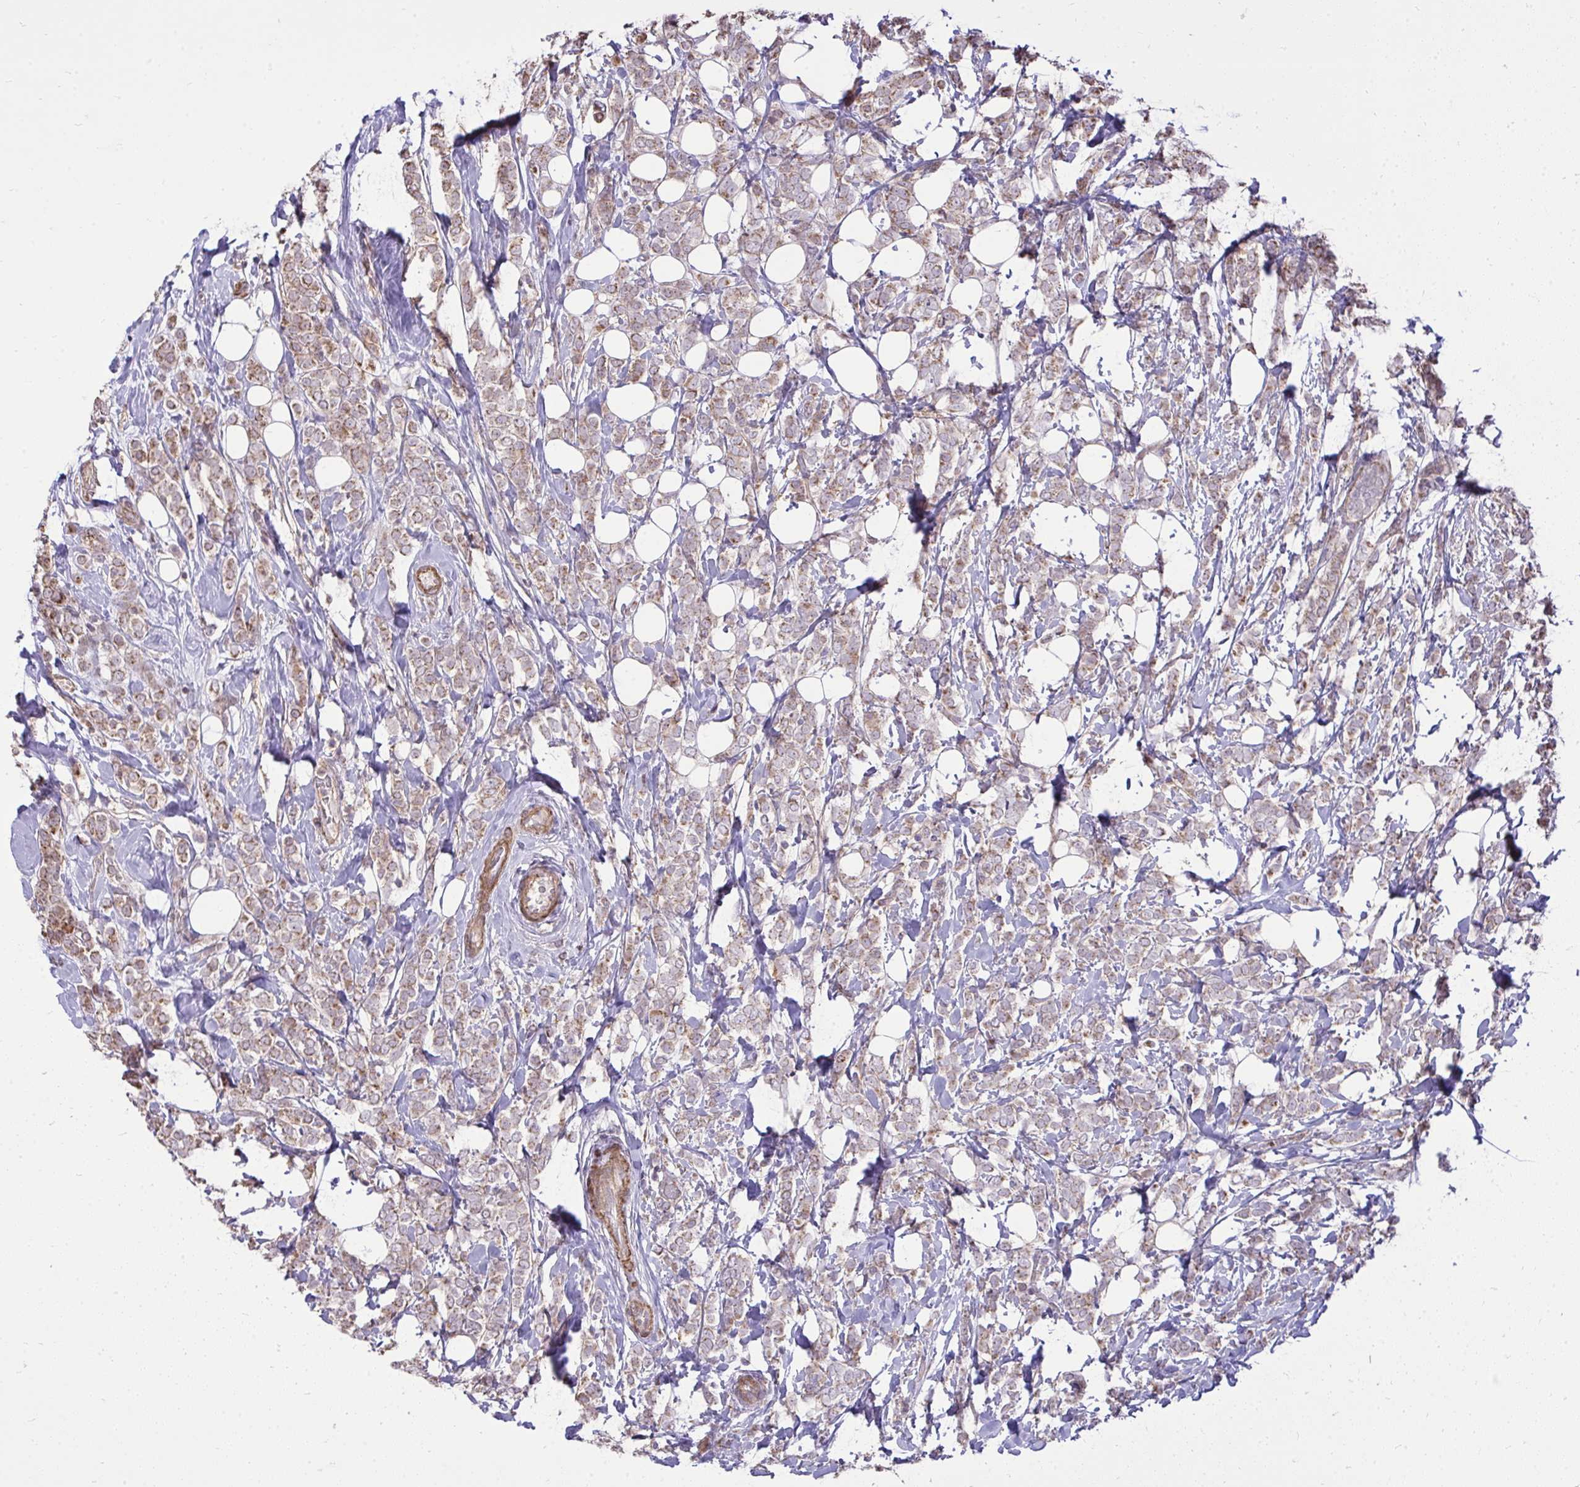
{"staining": {"intensity": "weak", "quantity": ">75%", "location": "cytoplasmic/membranous"}, "tissue": "breast cancer", "cell_type": "Tumor cells", "image_type": "cancer", "snomed": [{"axis": "morphology", "description": "Lobular carcinoma"}, {"axis": "topography", "description": "Breast"}], "caption": "This is a histology image of IHC staining of breast cancer (lobular carcinoma), which shows weak expression in the cytoplasmic/membranous of tumor cells.", "gene": "SLC7A5", "patient": {"sex": "female", "age": 49}}